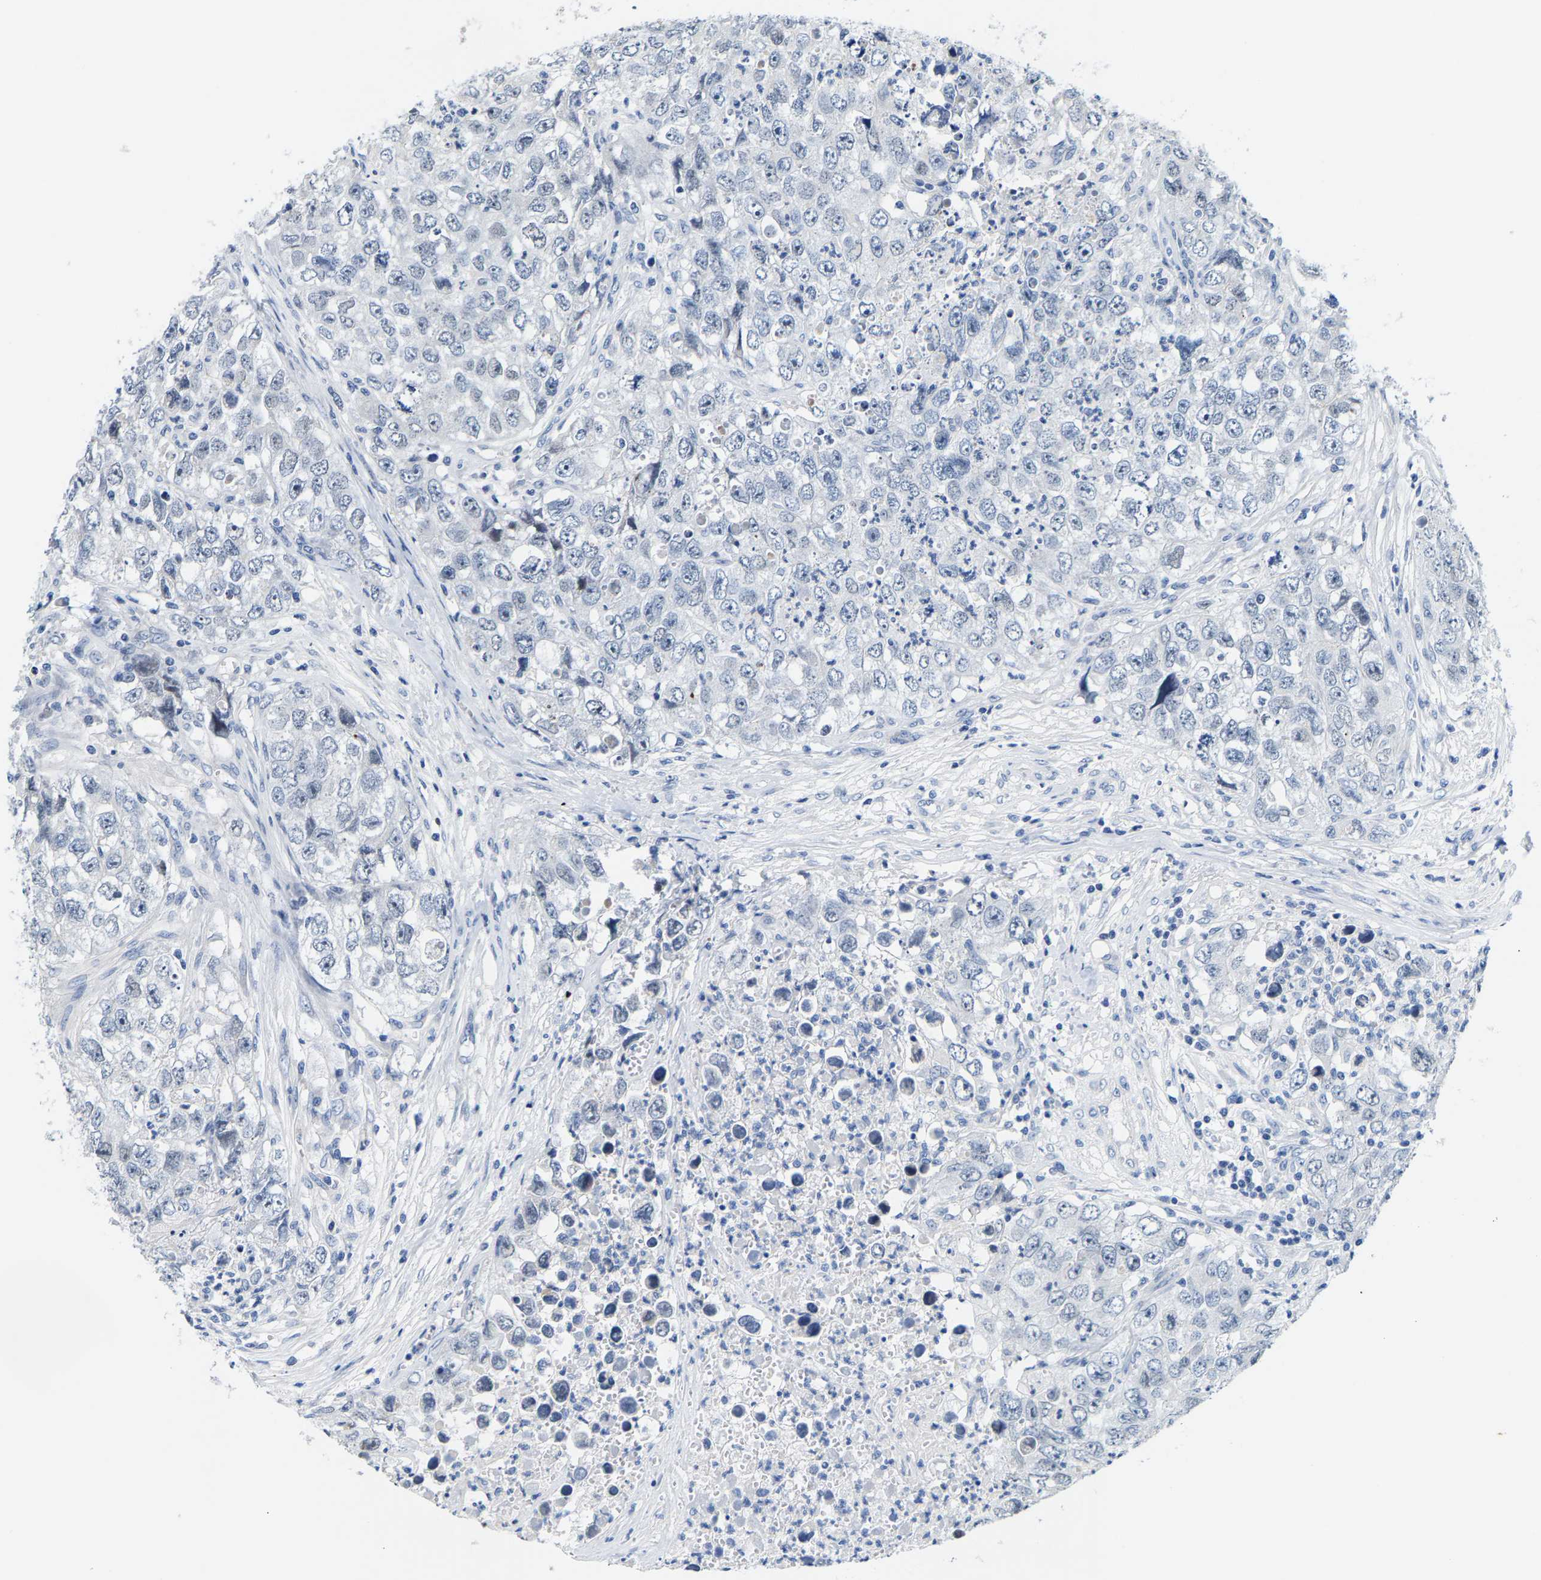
{"staining": {"intensity": "negative", "quantity": "none", "location": "none"}, "tissue": "testis cancer", "cell_type": "Tumor cells", "image_type": "cancer", "snomed": [{"axis": "morphology", "description": "Seminoma, NOS"}, {"axis": "morphology", "description": "Carcinoma, Embryonal, NOS"}, {"axis": "topography", "description": "Testis"}], "caption": "Immunohistochemical staining of testis cancer (embryonal carcinoma) exhibits no significant expression in tumor cells.", "gene": "KLHL1", "patient": {"sex": "male", "age": 43}}